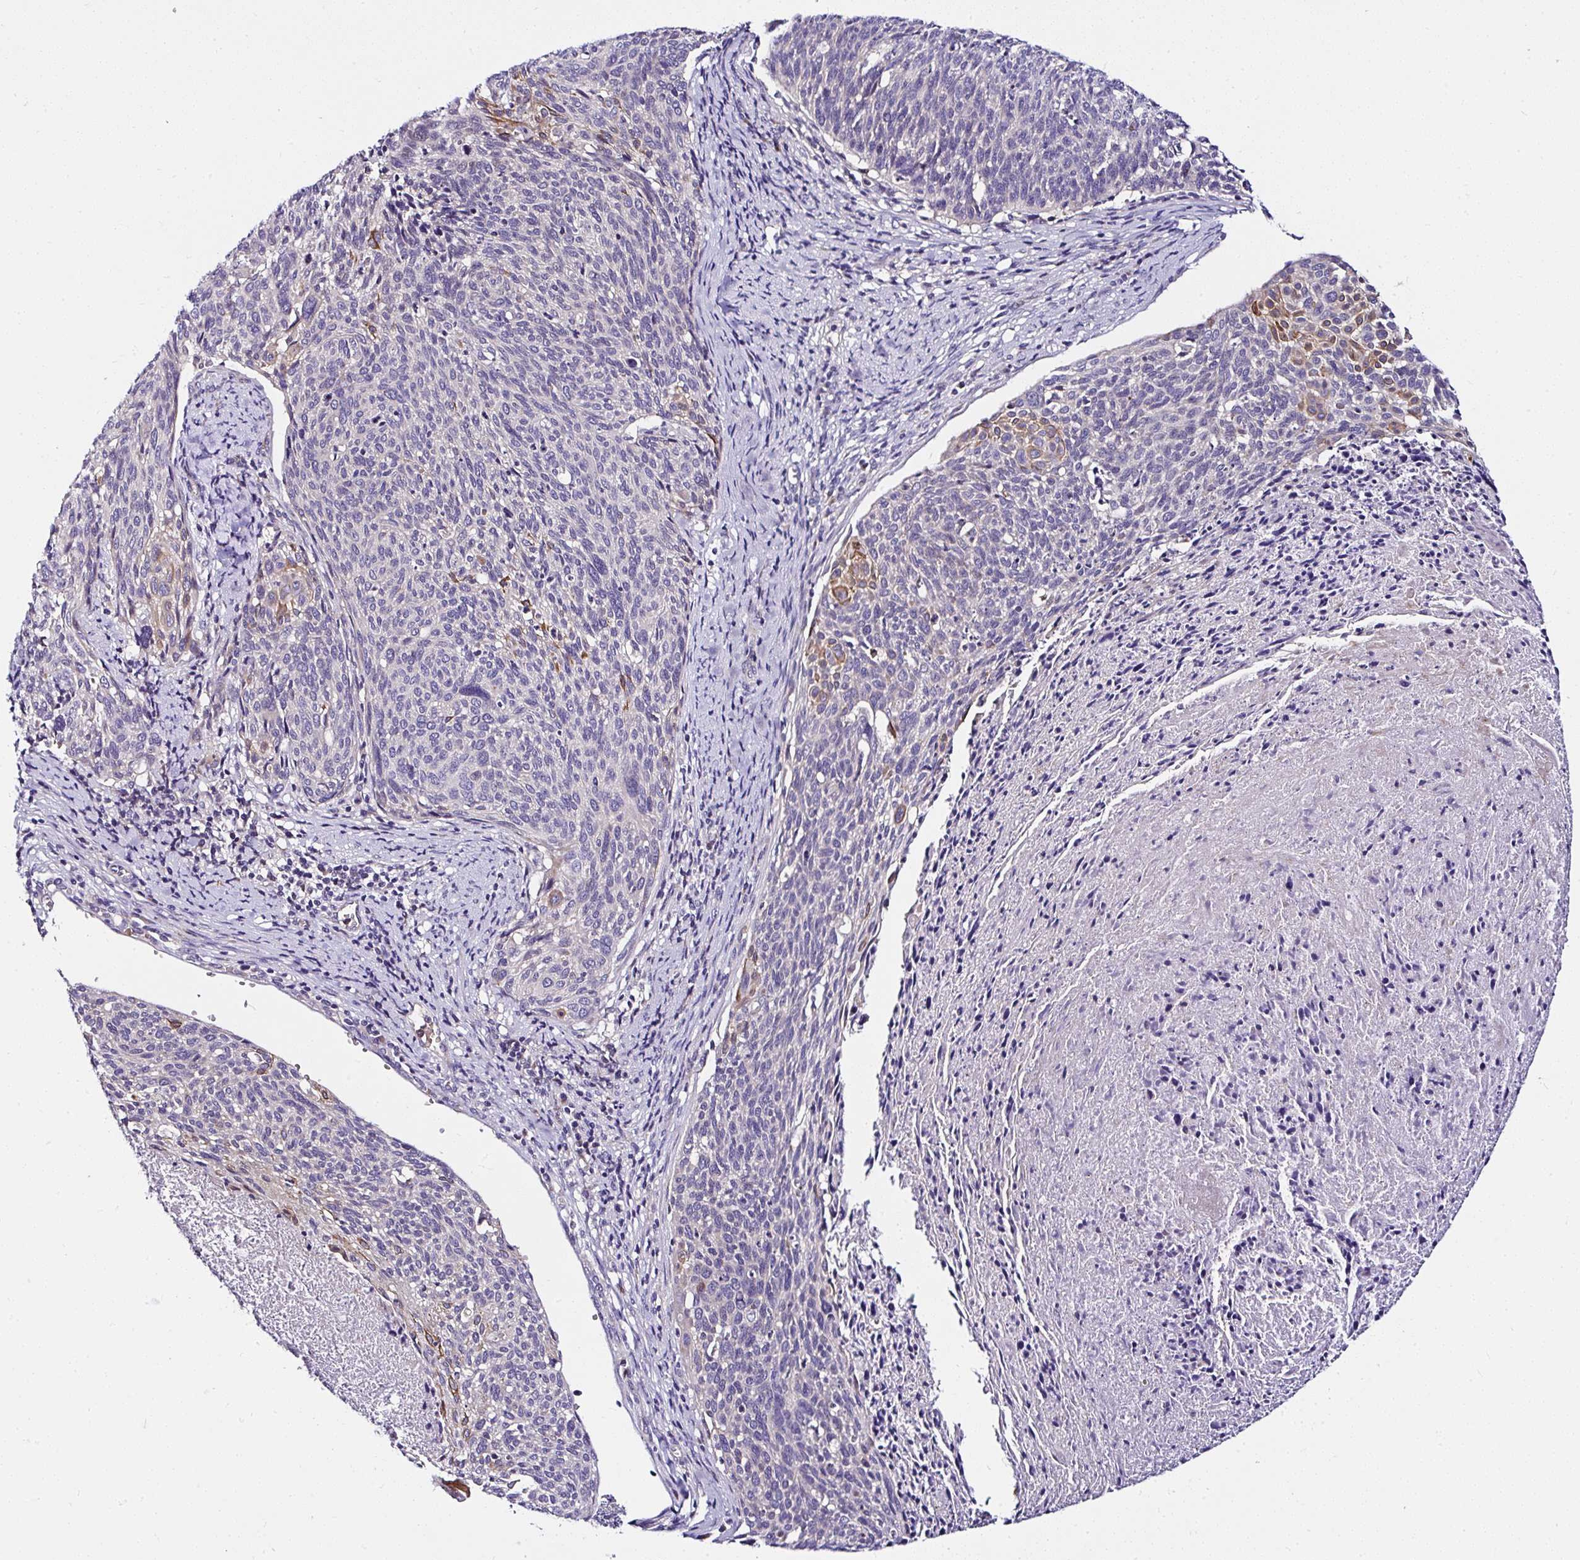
{"staining": {"intensity": "negative", "quantity": "none", "location": "none"}, "tissue": "cervical cancer", "cell_type": "Tumor cells", "image_type": "cancer", "snomed": [{"axis": "morphology", "description": "Squamous cell carcinoma, NOS"}, {"axis": "topography", "description": "Cervix"}], "caption": "This is an IHC micrograph of cervical squamous cell carcinoma. There is no staining in tumor cells.", "gene": "DEPDC5", "patient": {"sex": "female", "age": 49}}